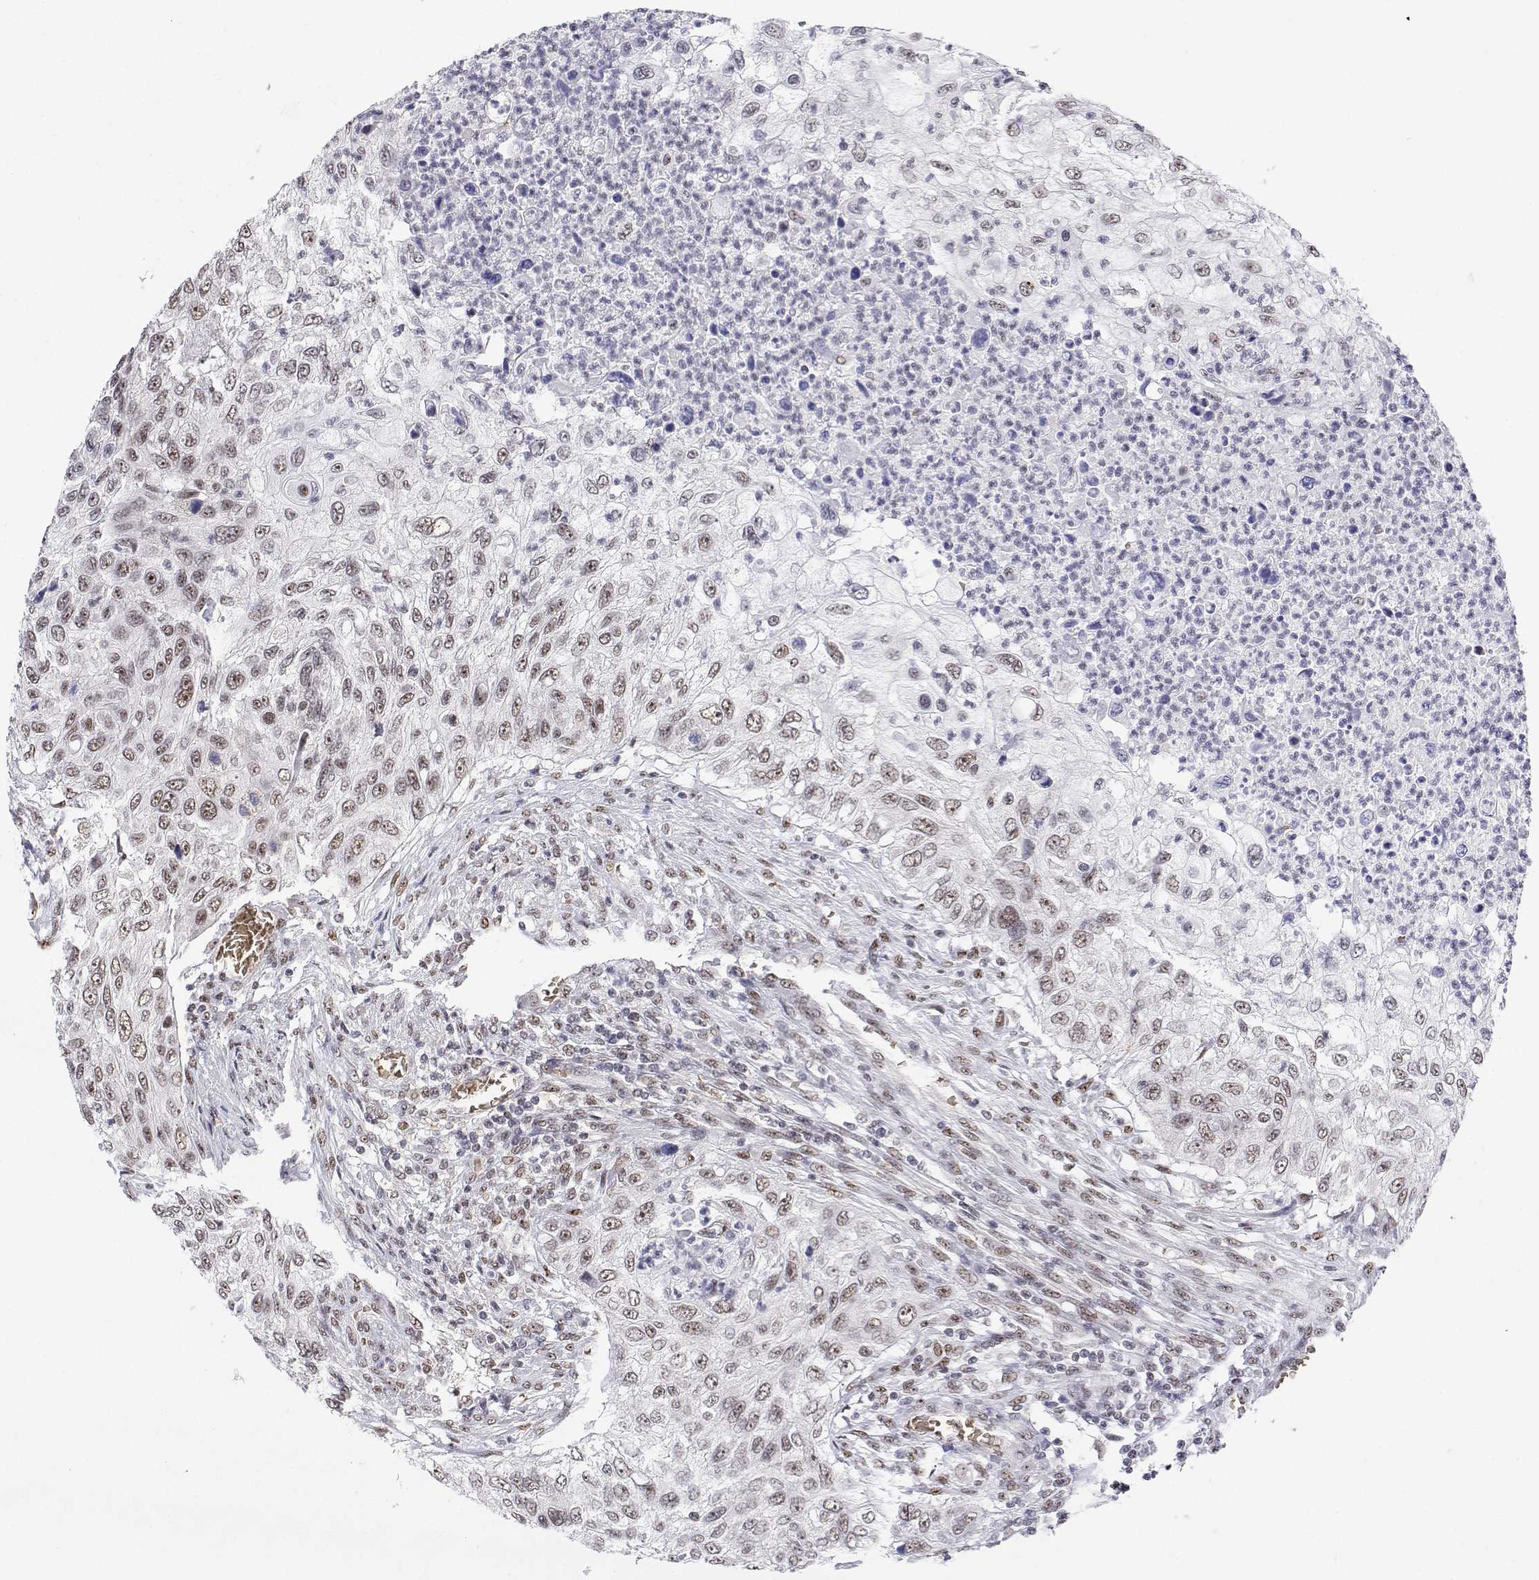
{"staining": {"intensity": "moderate", "quantity": ">75%", "location": "nuclear"}, "tissue": "urothelial cancer", "cell_type": "Tumor cells", "image_type": "cancer", "snomed": [{"axis": "morphology", "description": "Urothelial carcinoma, High grade"}, {"axis": "topography", "description": "Urinary bladder"}], "caption": "Protein staining exhibits moderate nuclear positivity in approximately >75% of tumor cells in high-grade urothelial carcinoma.", "gene": "ADAR", "patient": {"sex": "female", "age": 60}}